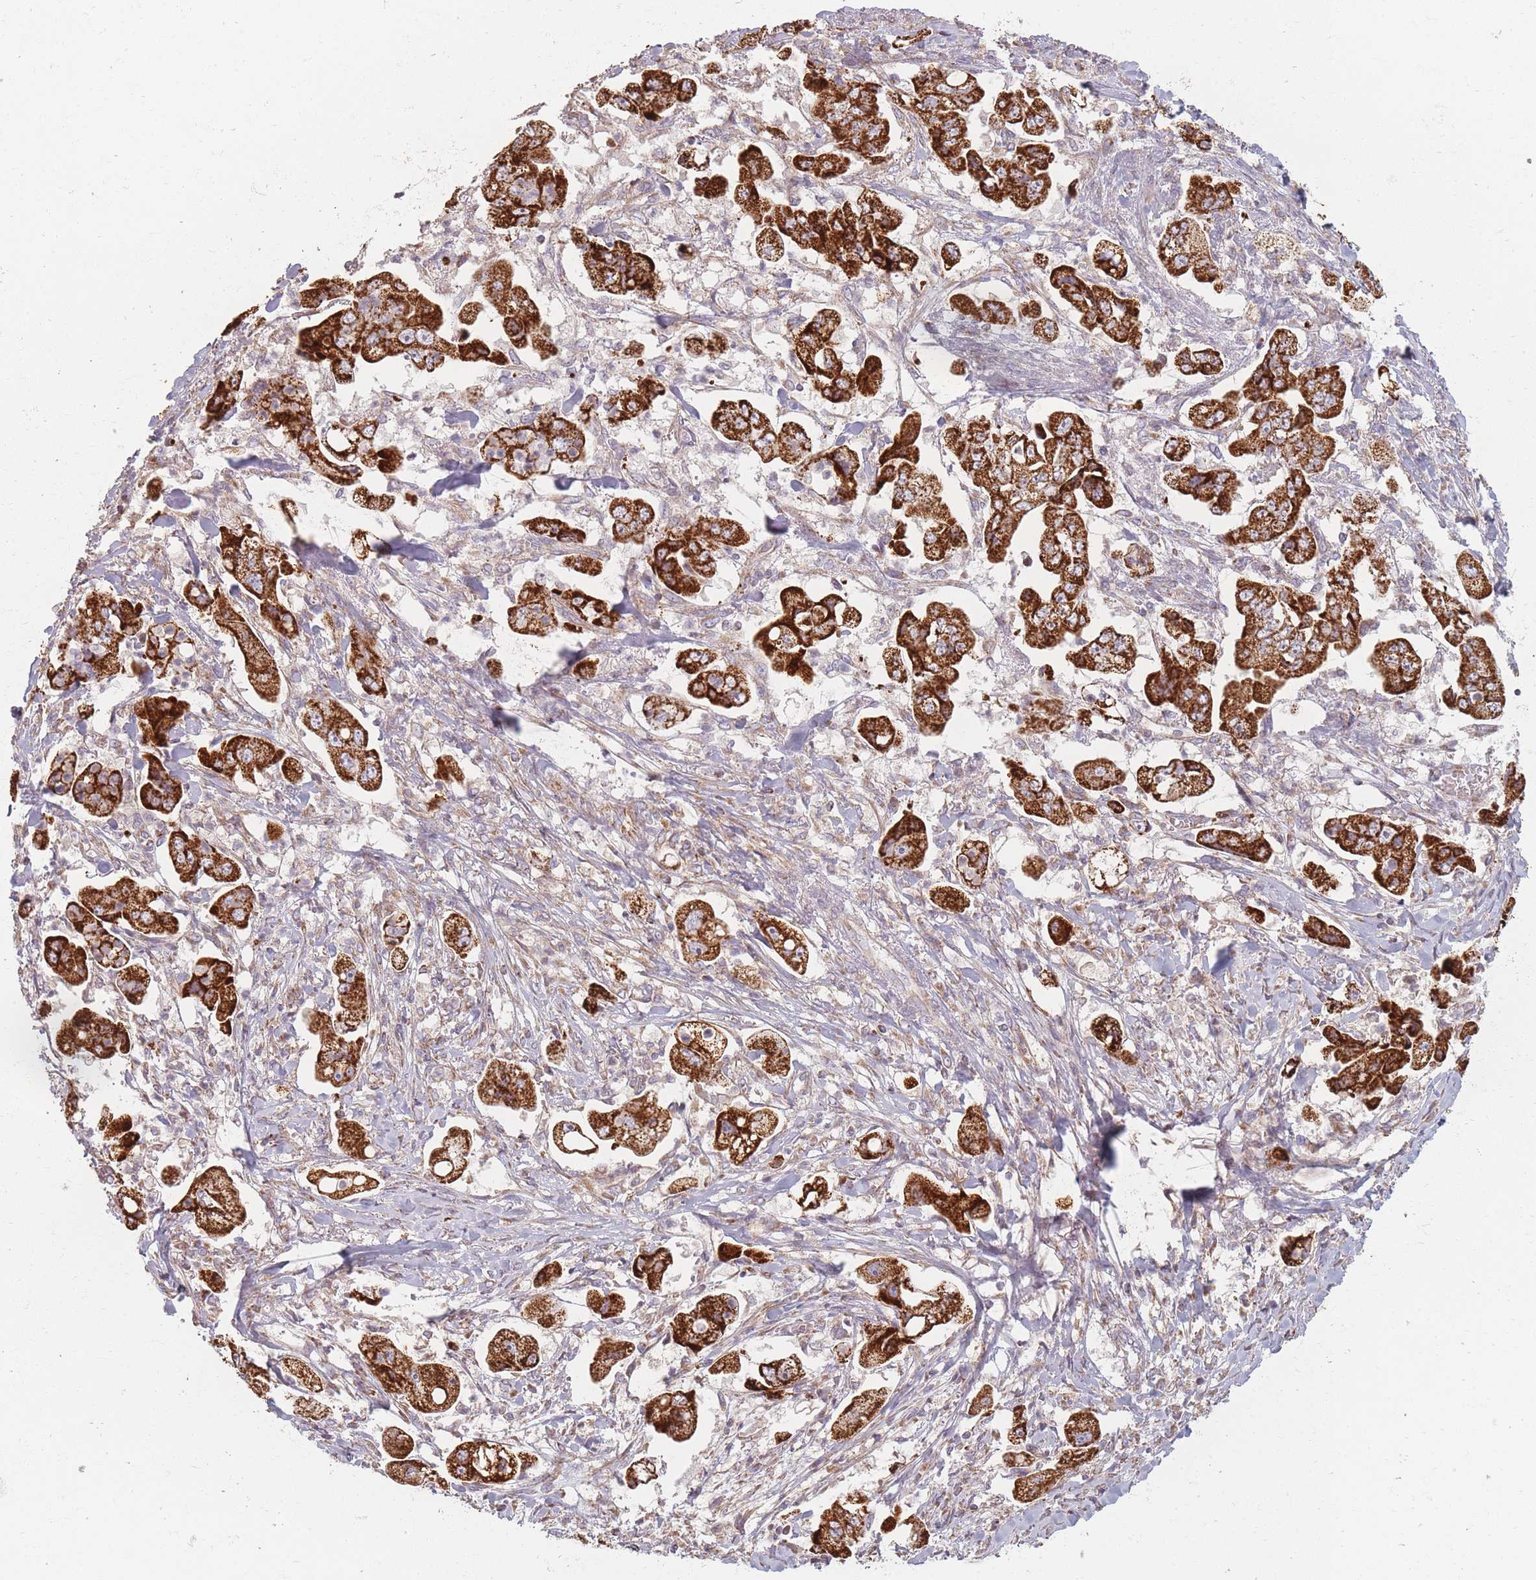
{"staining": {"intensity": "strong", "quantity": ">75%", "location": "cytoplasmic/membranous"}, "tissue": "stomach cancer", "cell_type": "Tumor cells", "image_type": "cancer", "snomed": [{"axis": "morphology", "description": "Adenocarcinoma, NOS"}, {"axis": "topography", "description": "Stomach"}], "caption": "DAB immunohistochemical staining of stomach adenocarcinoma exhibits strong cytoplasmic/membranous protein staining in about >75% of tumor cells.", "gene": "ESRP2", "patient": {"sex": "male", "age": 62}}